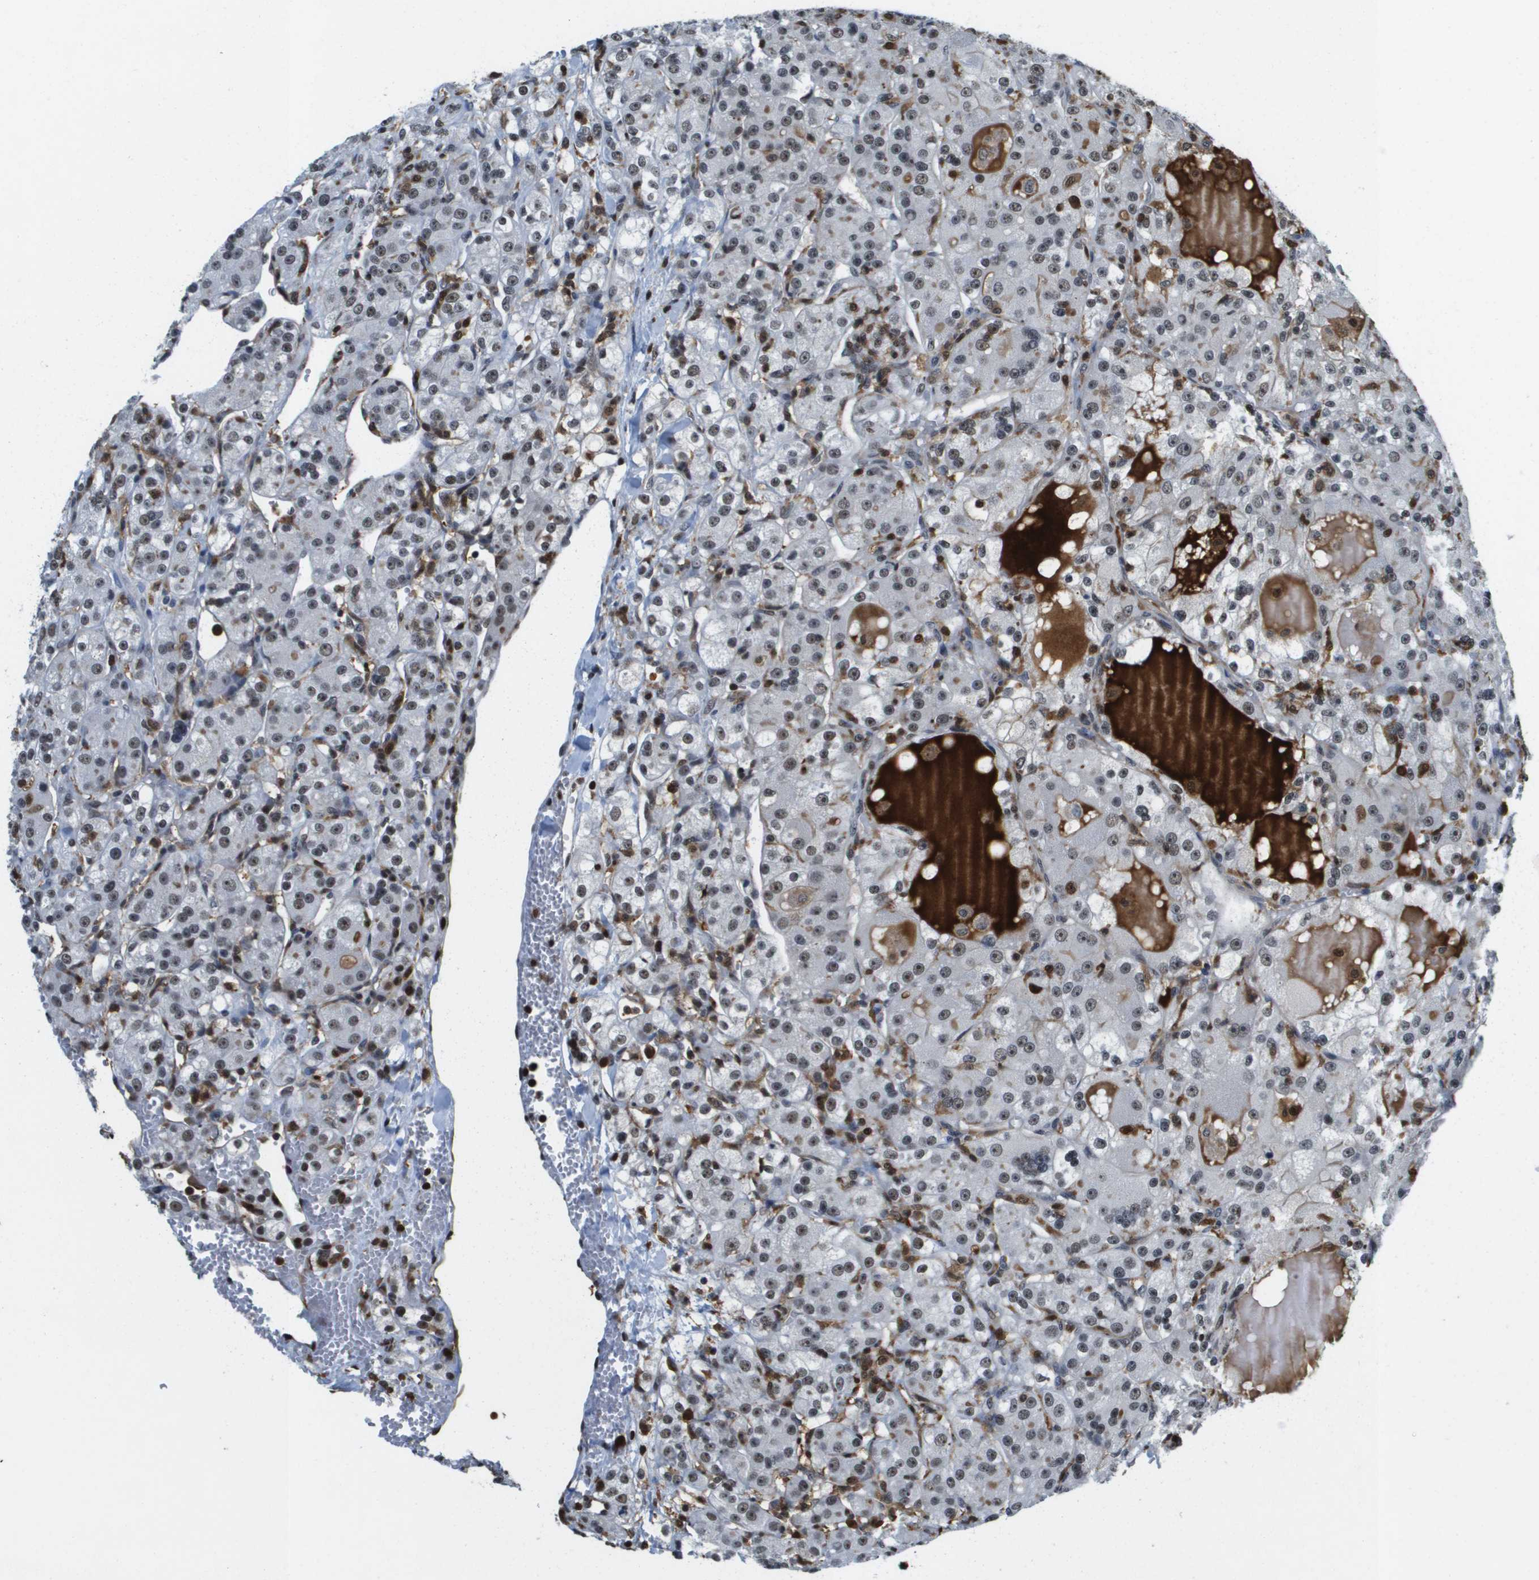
{"staining": {"intensity": "strong", "quantity": "25%-75%", "location": "nuclear"}, "tissue": "renal cancer", "cell_type": "Tumor cells", "image_type": "cancer", "snomed": [{"axis": "morphology", "description": "Normal tissue, NOS"}, {"axis": "morphology", "description": "Adenocarcinoma, NOS"}, {"axis": "topography", "description": "Kidney"}], "caption": "Immunohistochemical staining of human adenocarcinoma (renal) reveals strong nuclear protein staining in about 25%-75% of tumor cells.", "gene": "EP400", "patient": {"sex": "male", "age": 61}}